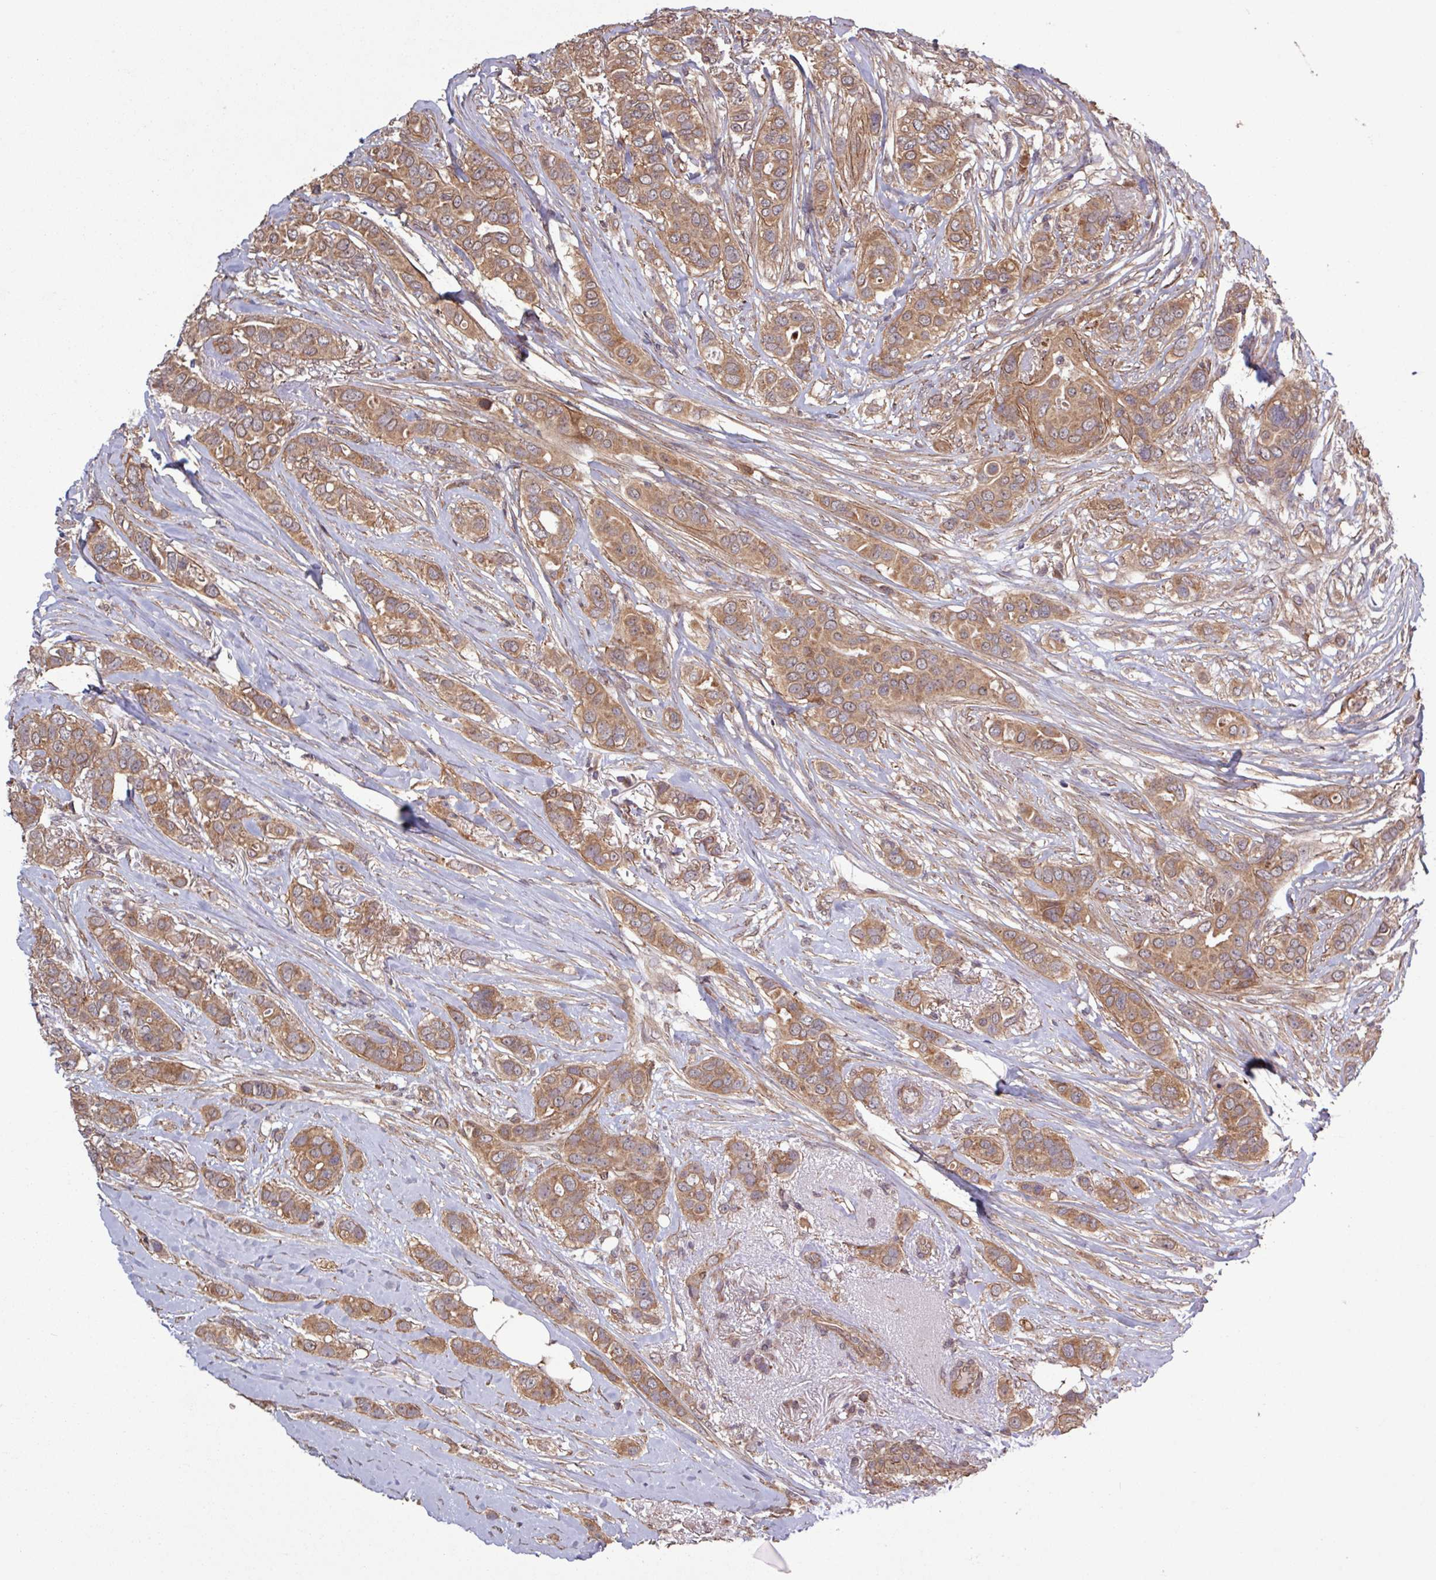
{"staining": {"intensity": "moderate", "quantity": ">75%", "location": "cytoplasmic/membranous"}, "tissue": "breast cancer", "cell_type": "Tumor cells", "image_type": "cancer", "snomed": [{"axis": "morphology", "description": "Lobular carcinoma"}, {"axis": "topography", "description": "Breast"}], "caption": "There is medium levels of moderate cytoplasmic/membranous expression in tumor cells of lobular carcinoma (breast), as demonstrated by immunohistochemical staining (brown color).", "gene": "TRABD2A", "patient": {"sex": "female", "age": 51}}